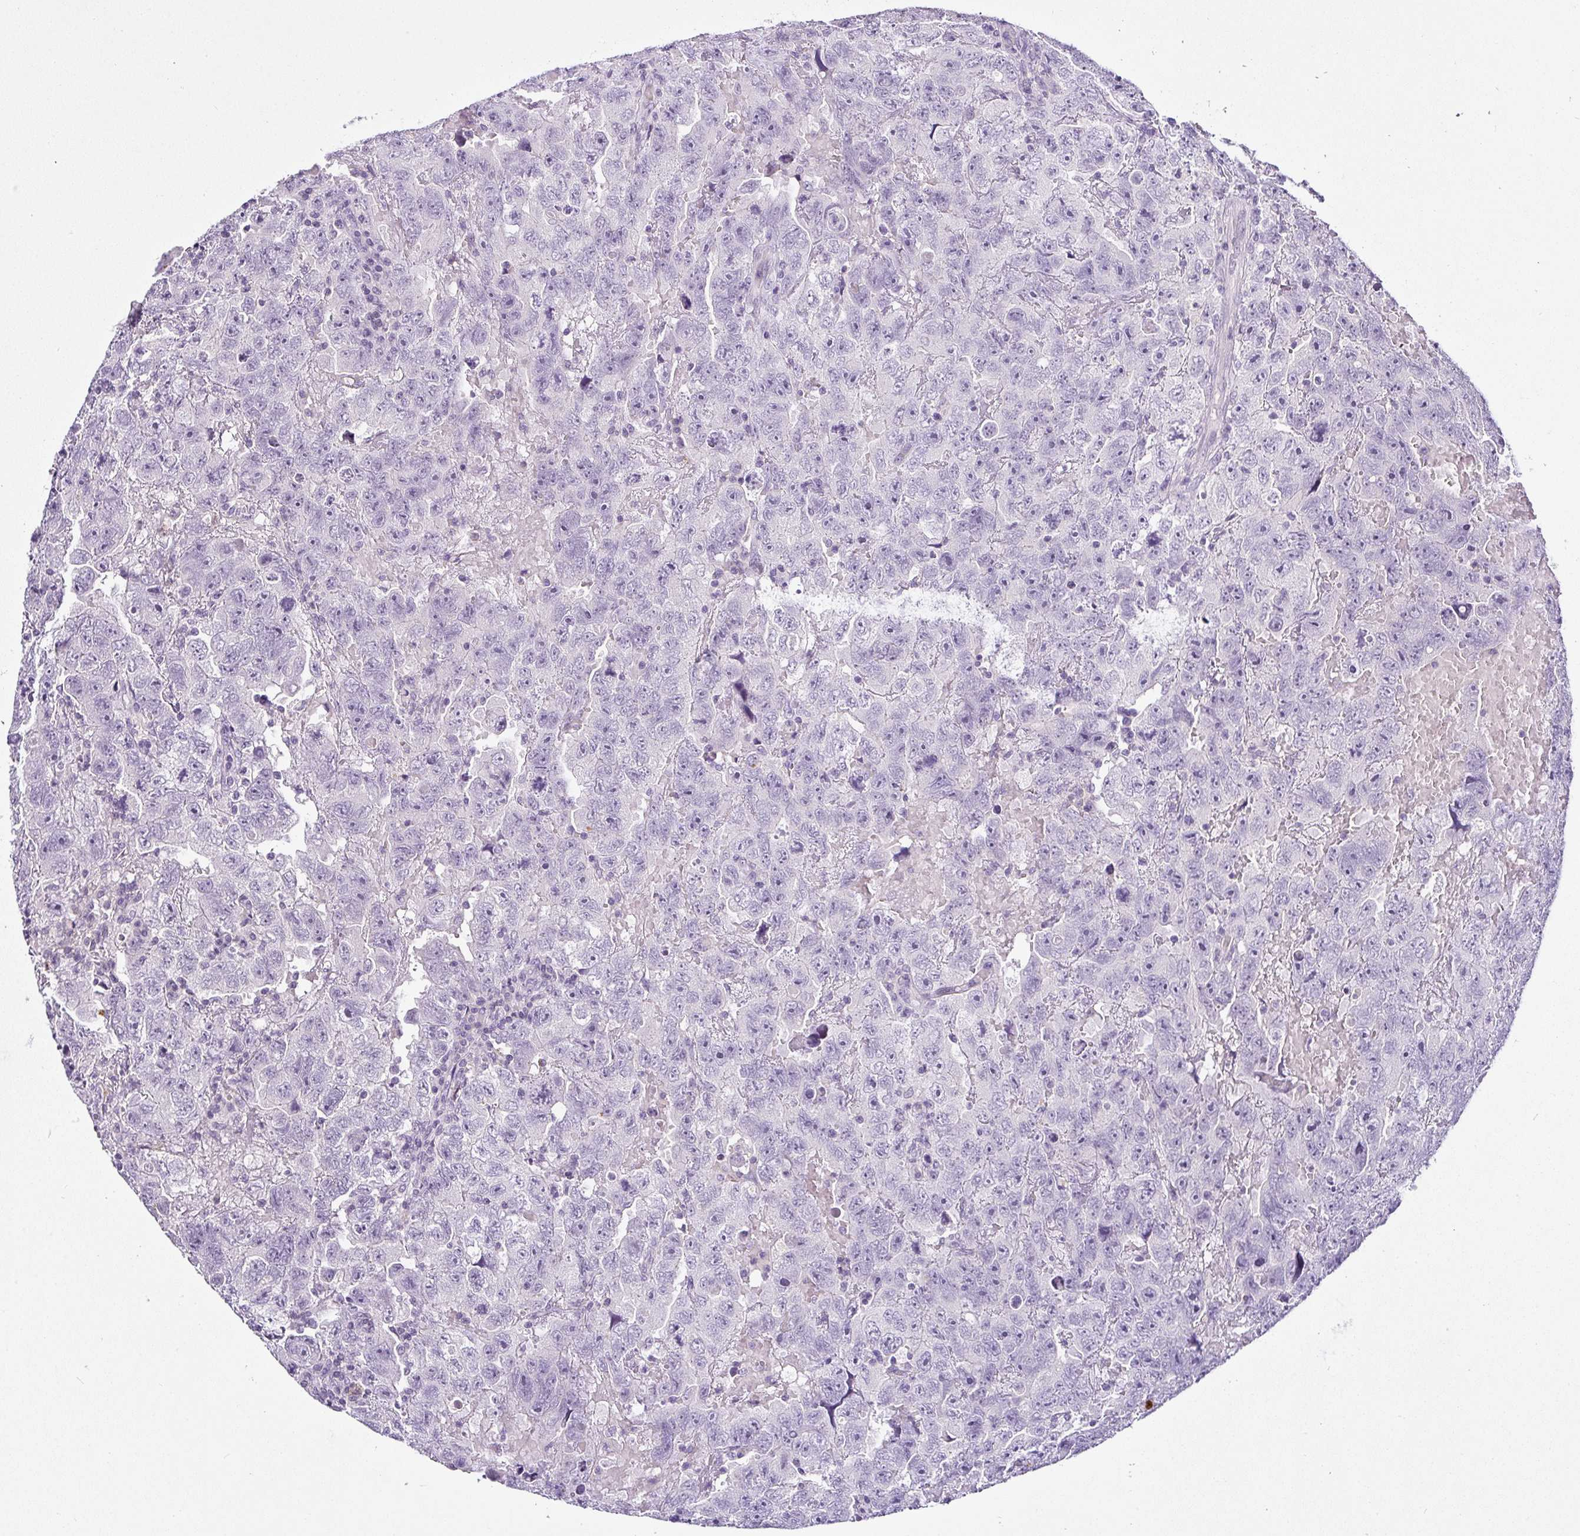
{"staining": {"intensity": "negative", "quantity": "none", "location": "none"}, "tissue": "testis cancer", "cell_type": "Tumor cells", "image_type": "cancer", "snomed": [{"axis": "morphology", "description": "Carcinoma, Embryonal, NOS"}, {"axis": "topography", "description": "Testis"}], "caption": "Tumor cells show no significant protein expression in embryonal carcinoma (testis).", "gene": "SERPINB3", "patient": {"sex": "male", "age": 45}}